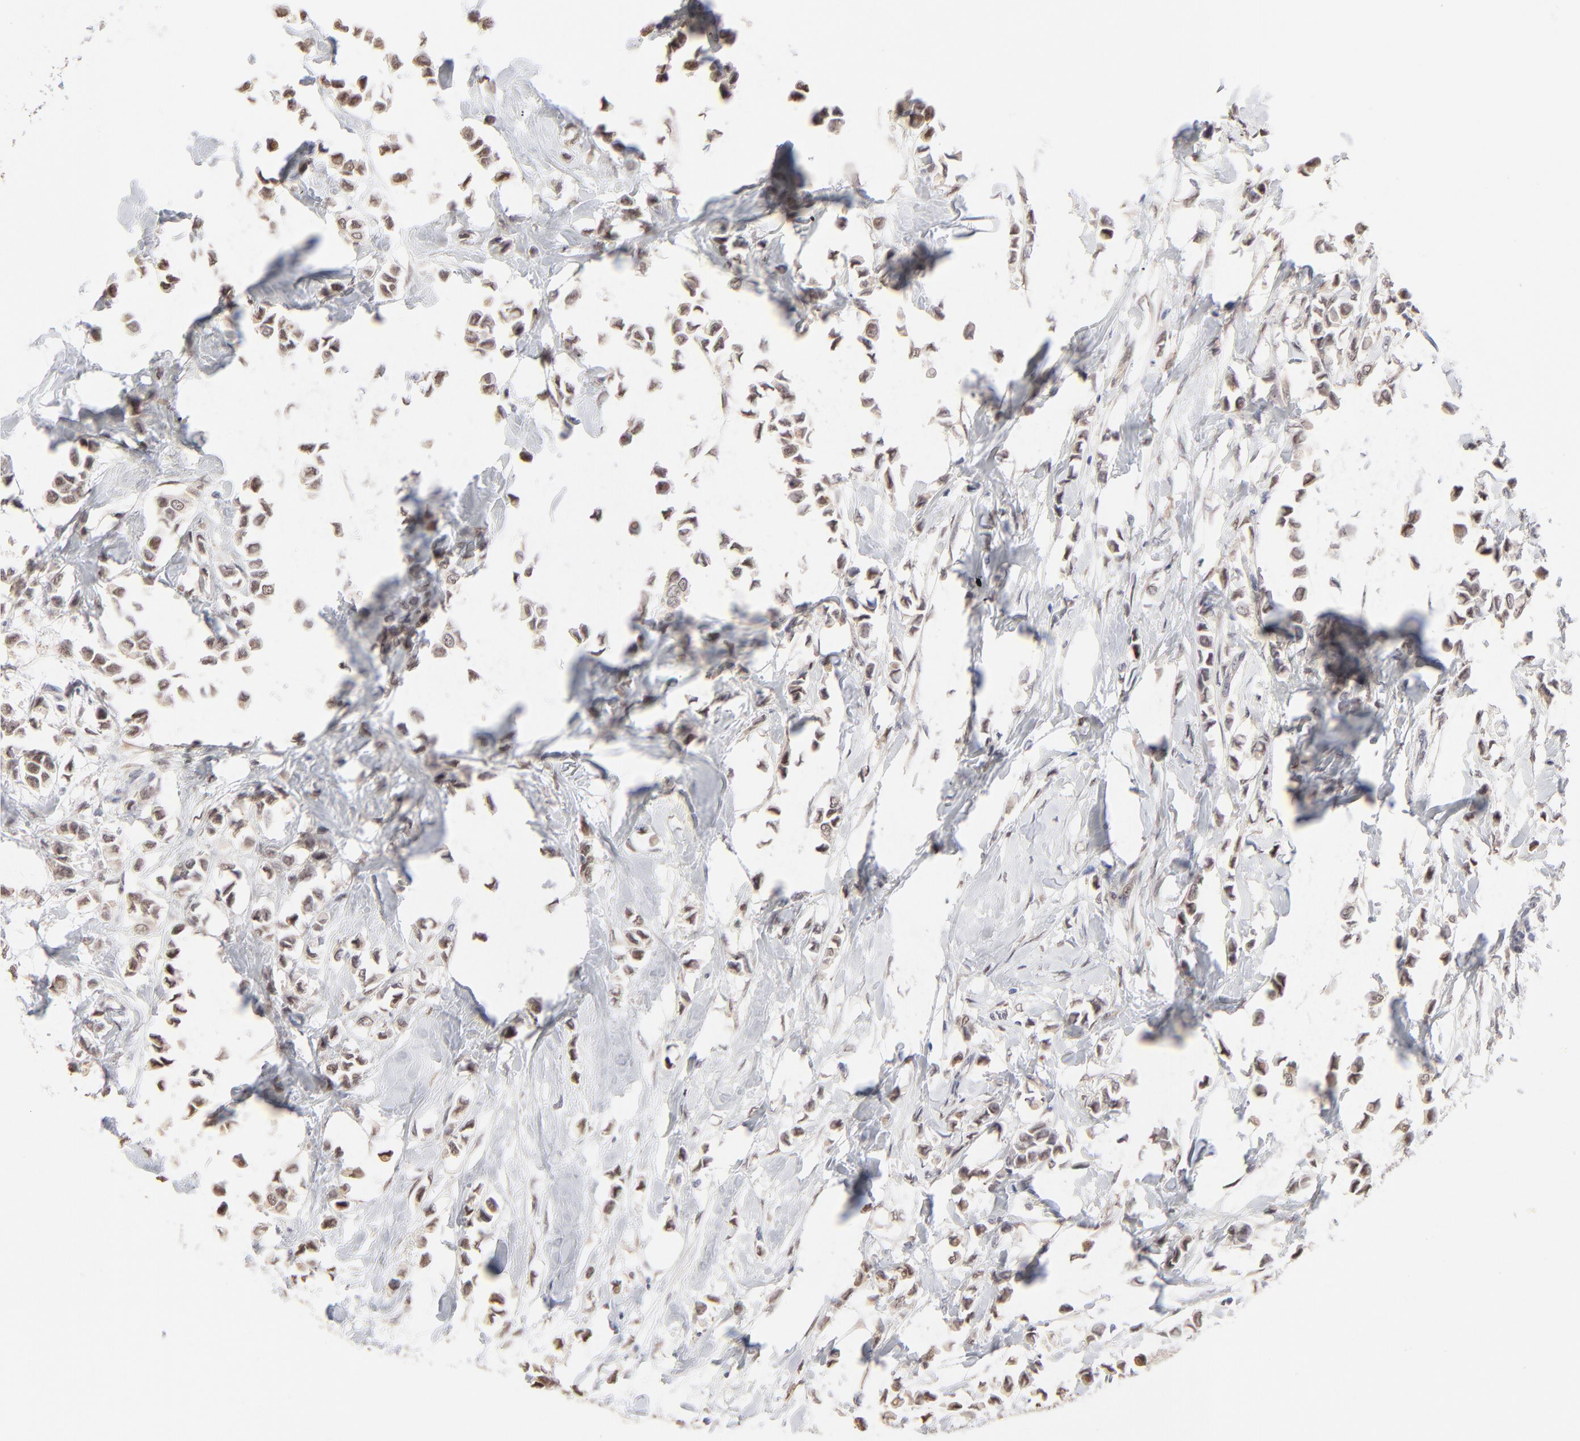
{"staining": {"intensity": "weak", "quantity": ">75%", "location": "nuclear"}, "tissue": "breast cancer", "cell_type": "Tumor cells", "image_type": "cancer", "snomed": [{"axis": "morphology", "description": "Lobular carcinoma"}, {"axis": "topography", "description": "Breast"}], "caption": "A brown stain shows weak nuclear expression of a protein in human breast cancer (lobular carcinoma) tumor cells.", "gene": "RBM3", "patient": {"sex": "female", "age": 51}}